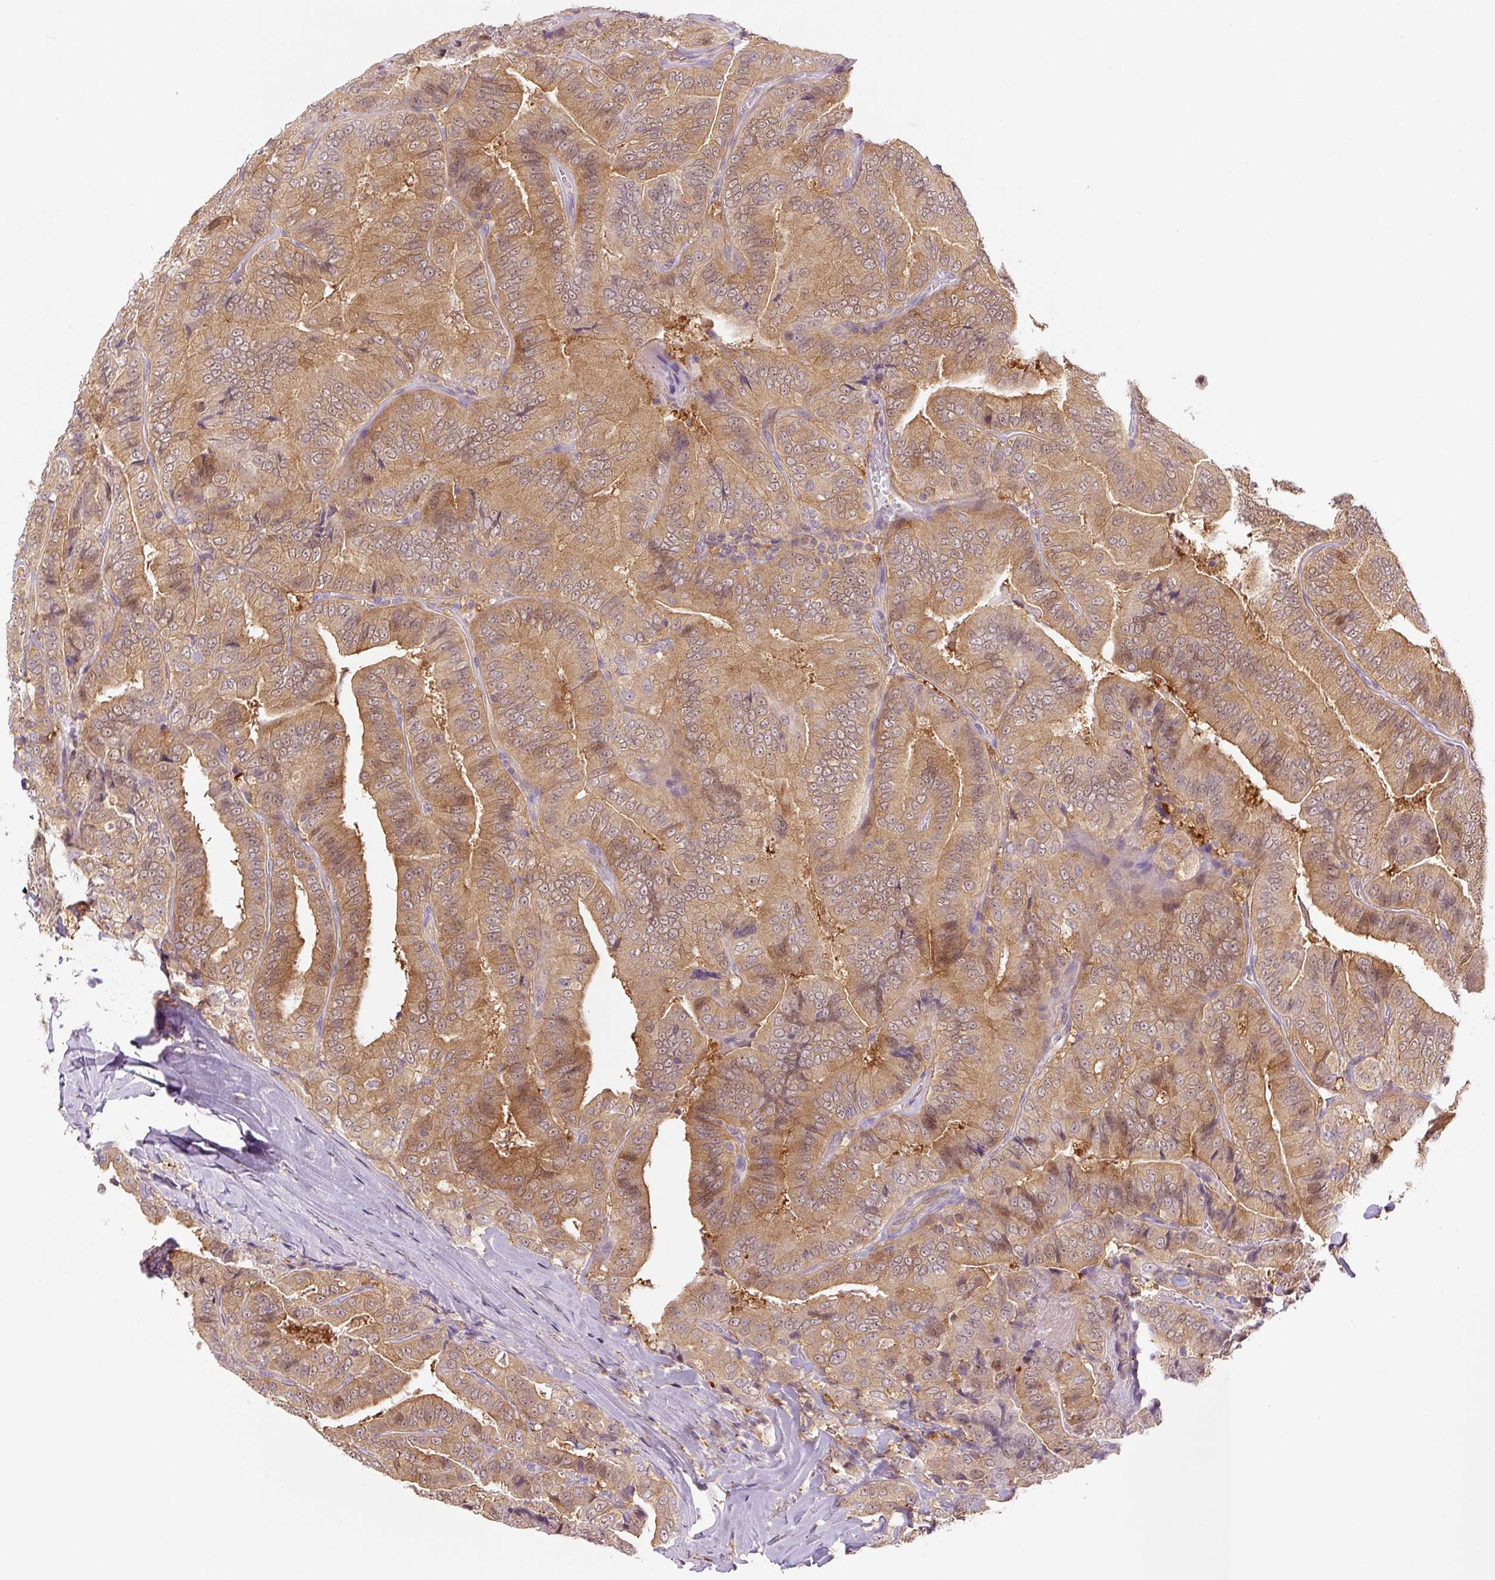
{"staining": {"intensity": "moderate", "quantity": ">75%", "location": "cytoplasmic/membranous"}, "tissue": "thyroid cancer", "cell_type": "Tumor cells", "image_type": "cancer", "snomed": [{"axis": "morphology", "description": "Papillary adenocarcinoma, NOS"}, {"axis": "topography", "description": "Thyroid gland"}], "caption": "The photomicrograph demonstrates a brown stain indicating the presence of a protein in the cytoplasmic/membranous of tumor cells in thyroid cancer (papillary adenocarcinoma).", "gene": "SPSB2", "patient": {"sex": "male", "age": 61}}